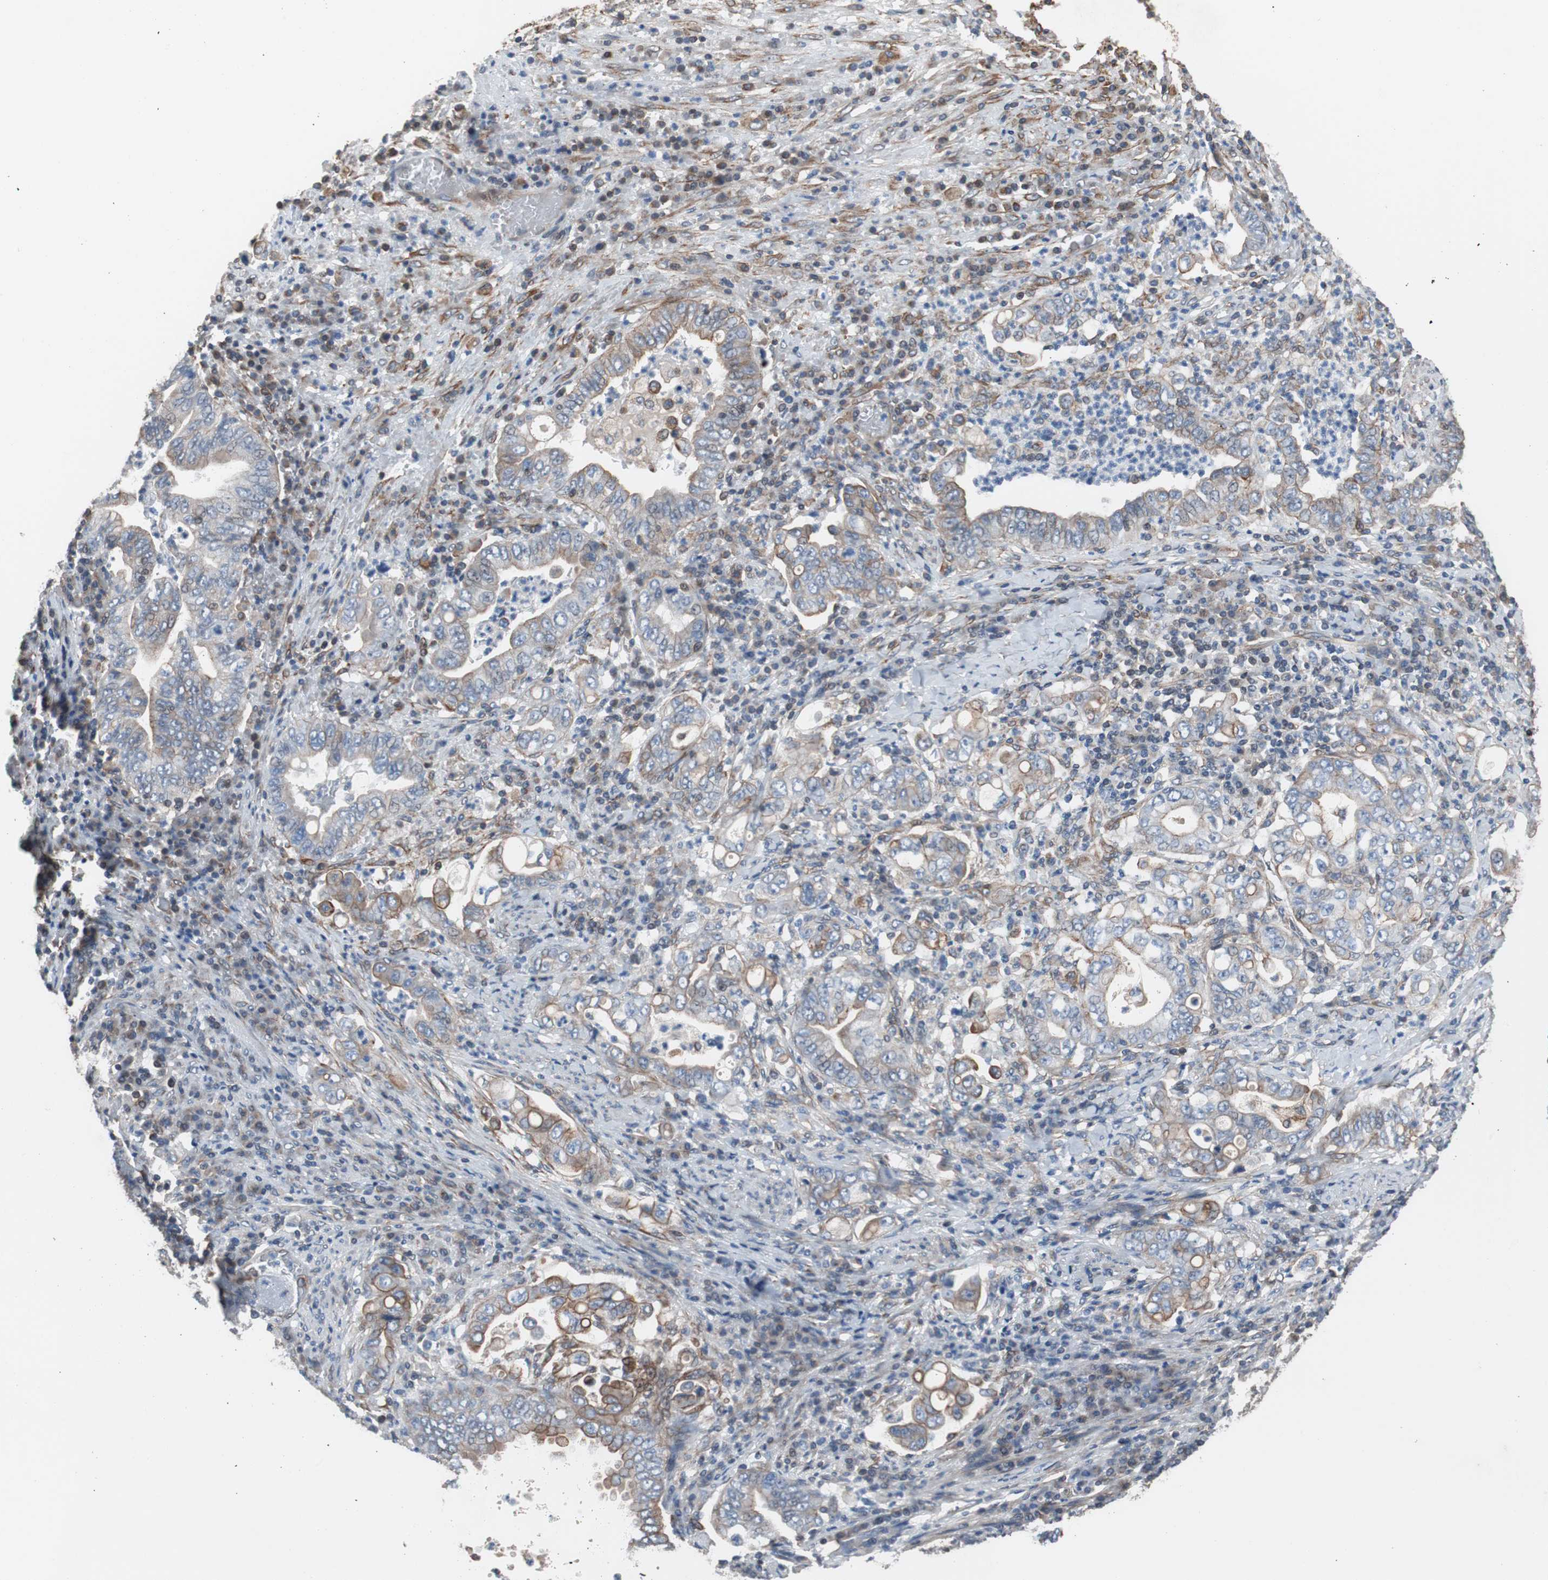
{"staining": {"intensity": "weak", "quantity": "25%-75%", "location": "cytoplasmic/membranous"}, "tissue": "stomach cancer", "cell_type": "Tumor cells", "image_type": "cancer", "snomed": [{"axis": "morphology", "description": "Normal tissue, NOS"}, {"axis": "morphology", "description": "Adenocarcinoma, NOS"}, {"axis": "topography", "description": "Esophagus"}, {"axis": "topography", "description": "Stomach, upper"}, {"axis": "topography", "description": "Peripheral nerve tissue"}], "caption": "IHC image of human stomach adenocarcinoma stained for a protein (brown), which shows low levels of weak cytoplasmic/membranous expression in about 25%-75% of tumor cells.", "gene": "KIF3B", "patient": {"sex": "male", "age": 62}}